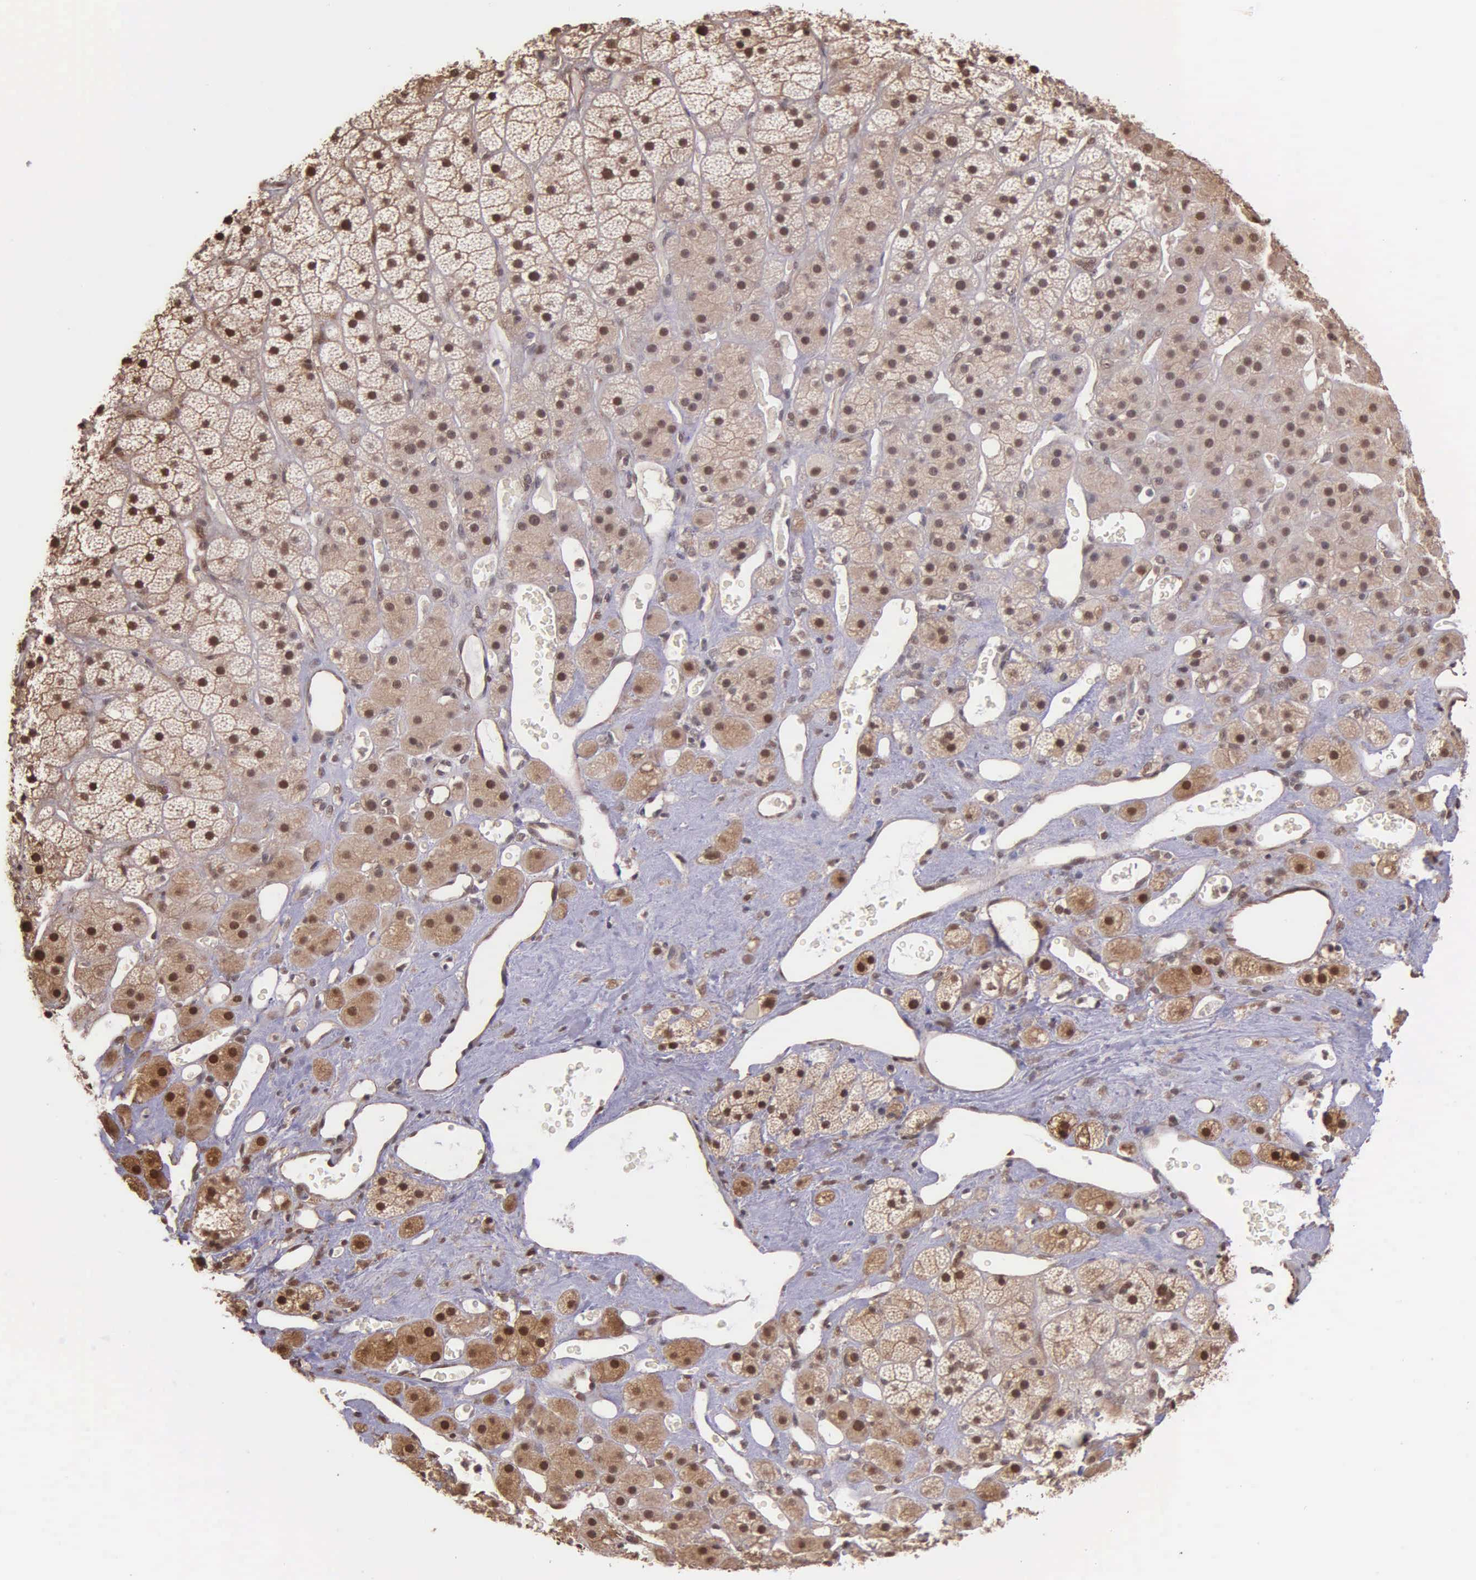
{"staining": {"intensity": "strong", "quantity": ">75%", "location": "cytoplasmic/membranous,nuclear"}, "tissue": "adrenal gland", "cell_type": "Glandular cells", "image_type": "normal", "snomed": [{"axis": "morphology", "description": "Normal tissue, NOS"}, {"axis": "topography", "description": "Adrenal gland"}], "caption": "This is an image of immunohistochemistry (IHC) staining of normal adrenal gland, which shows strong positivity in the cytoplasmic/membranous,nuclear of glandular cells.", "gene": "PSMC1", "patient": {"sex": "male", "age": 57}}